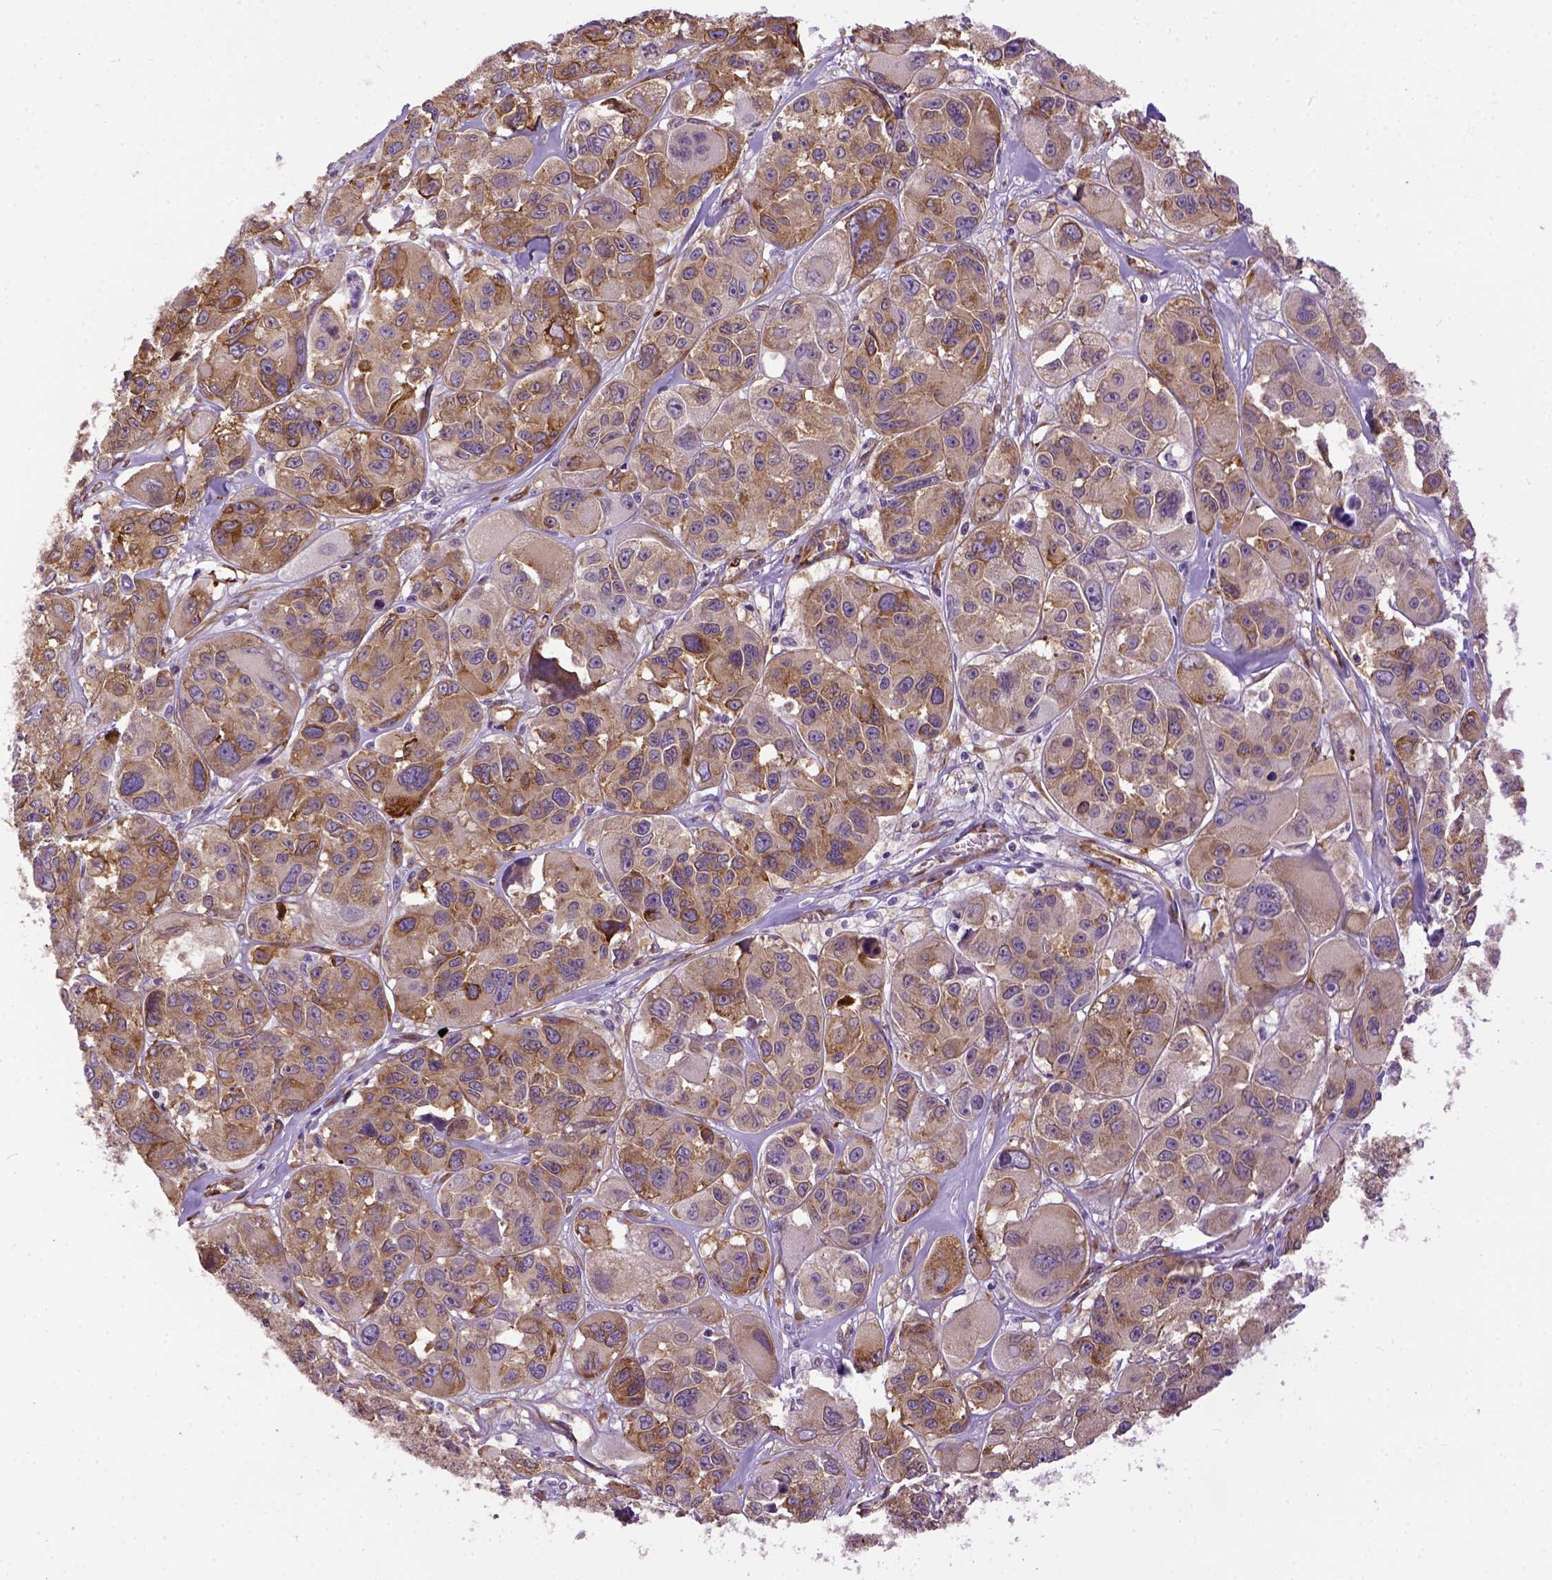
{"staining": {"intensity": "moderate", "quantity": ">75%", "location": "cytoplasmic/membranous"}, "tissue": "melanoma", "cell_type": "Tumor cells", "image_type": "cancer", "snomed": [{"axis": "morphology", "description": "Malignant melanoma, NOS"}, {"axis": "topography", "description": "Skin"}], "caption": "Tumor cells reveal medium levels of moderate cytoplasmic/membranous positivity in about >75% of cells in malignant melanoma. (DAB (3,3'-diaminobenzidine) = brown stain, brightfield microscopy at high magnification).", "gene": "KAZN", "patient": {"sex": "female", "age": 66}}